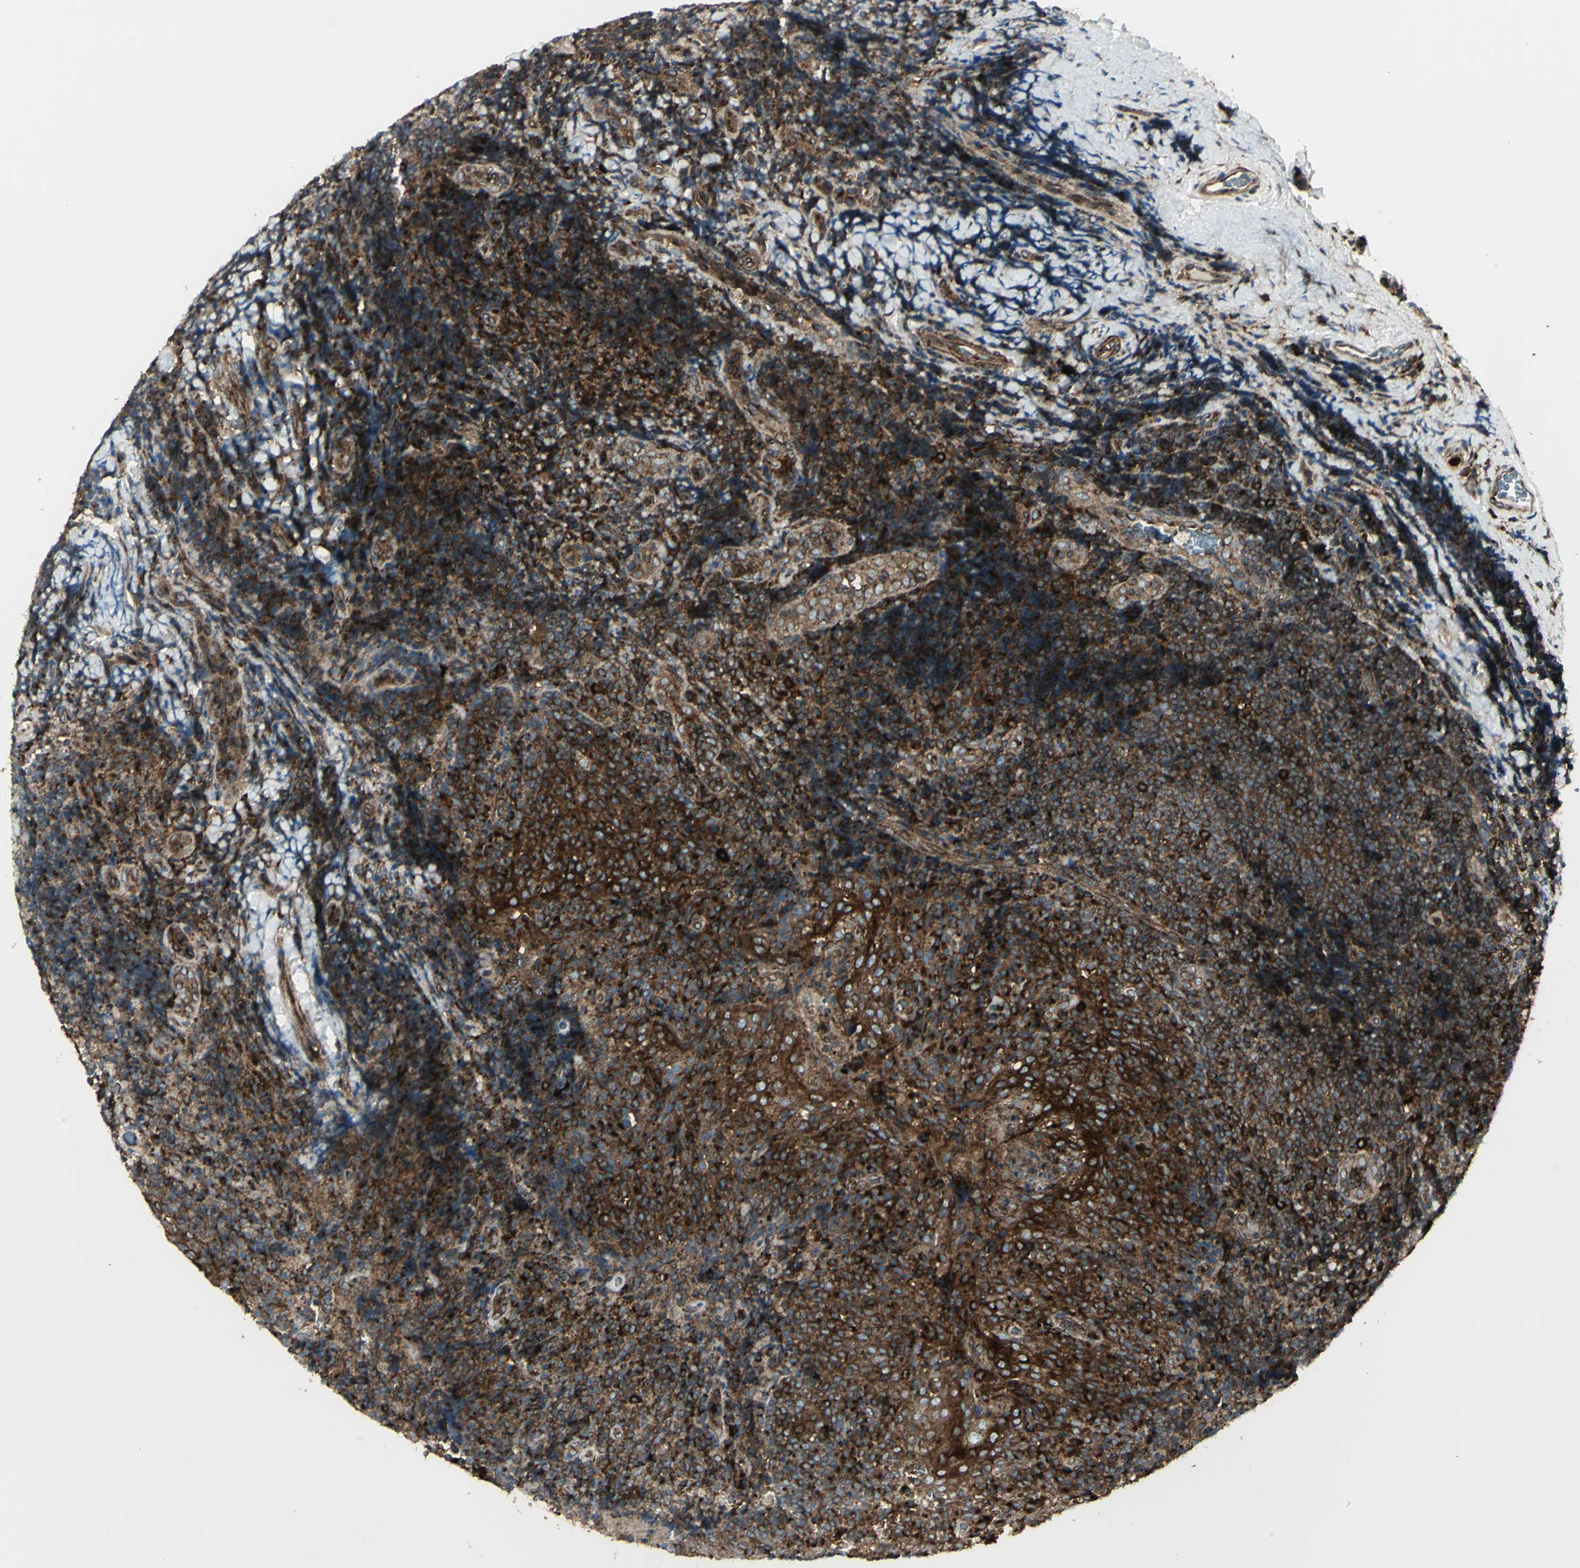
{"staining": {"intensity": "strong", "quantity": ">75%", "location": "cytoplasmic/membranous"}, "tissue": "lymphoma", "cell_type": "Tumor cells", "image_type": "cancer", "snomed": [{"axis": "morphology", "description": "Malignant lymphoma, non-Hodgkin's type, High grade"}, {"axis": "topography", "description": "Tonsil"}], "caption": "Immunohistochemical staining of lymphoma demonstrates high levels of strong cytoplasmic/membranous expression in about >75% of tumor cells.", "gene": "NAPA", "patient": {"sex": "female", "age": 36}}